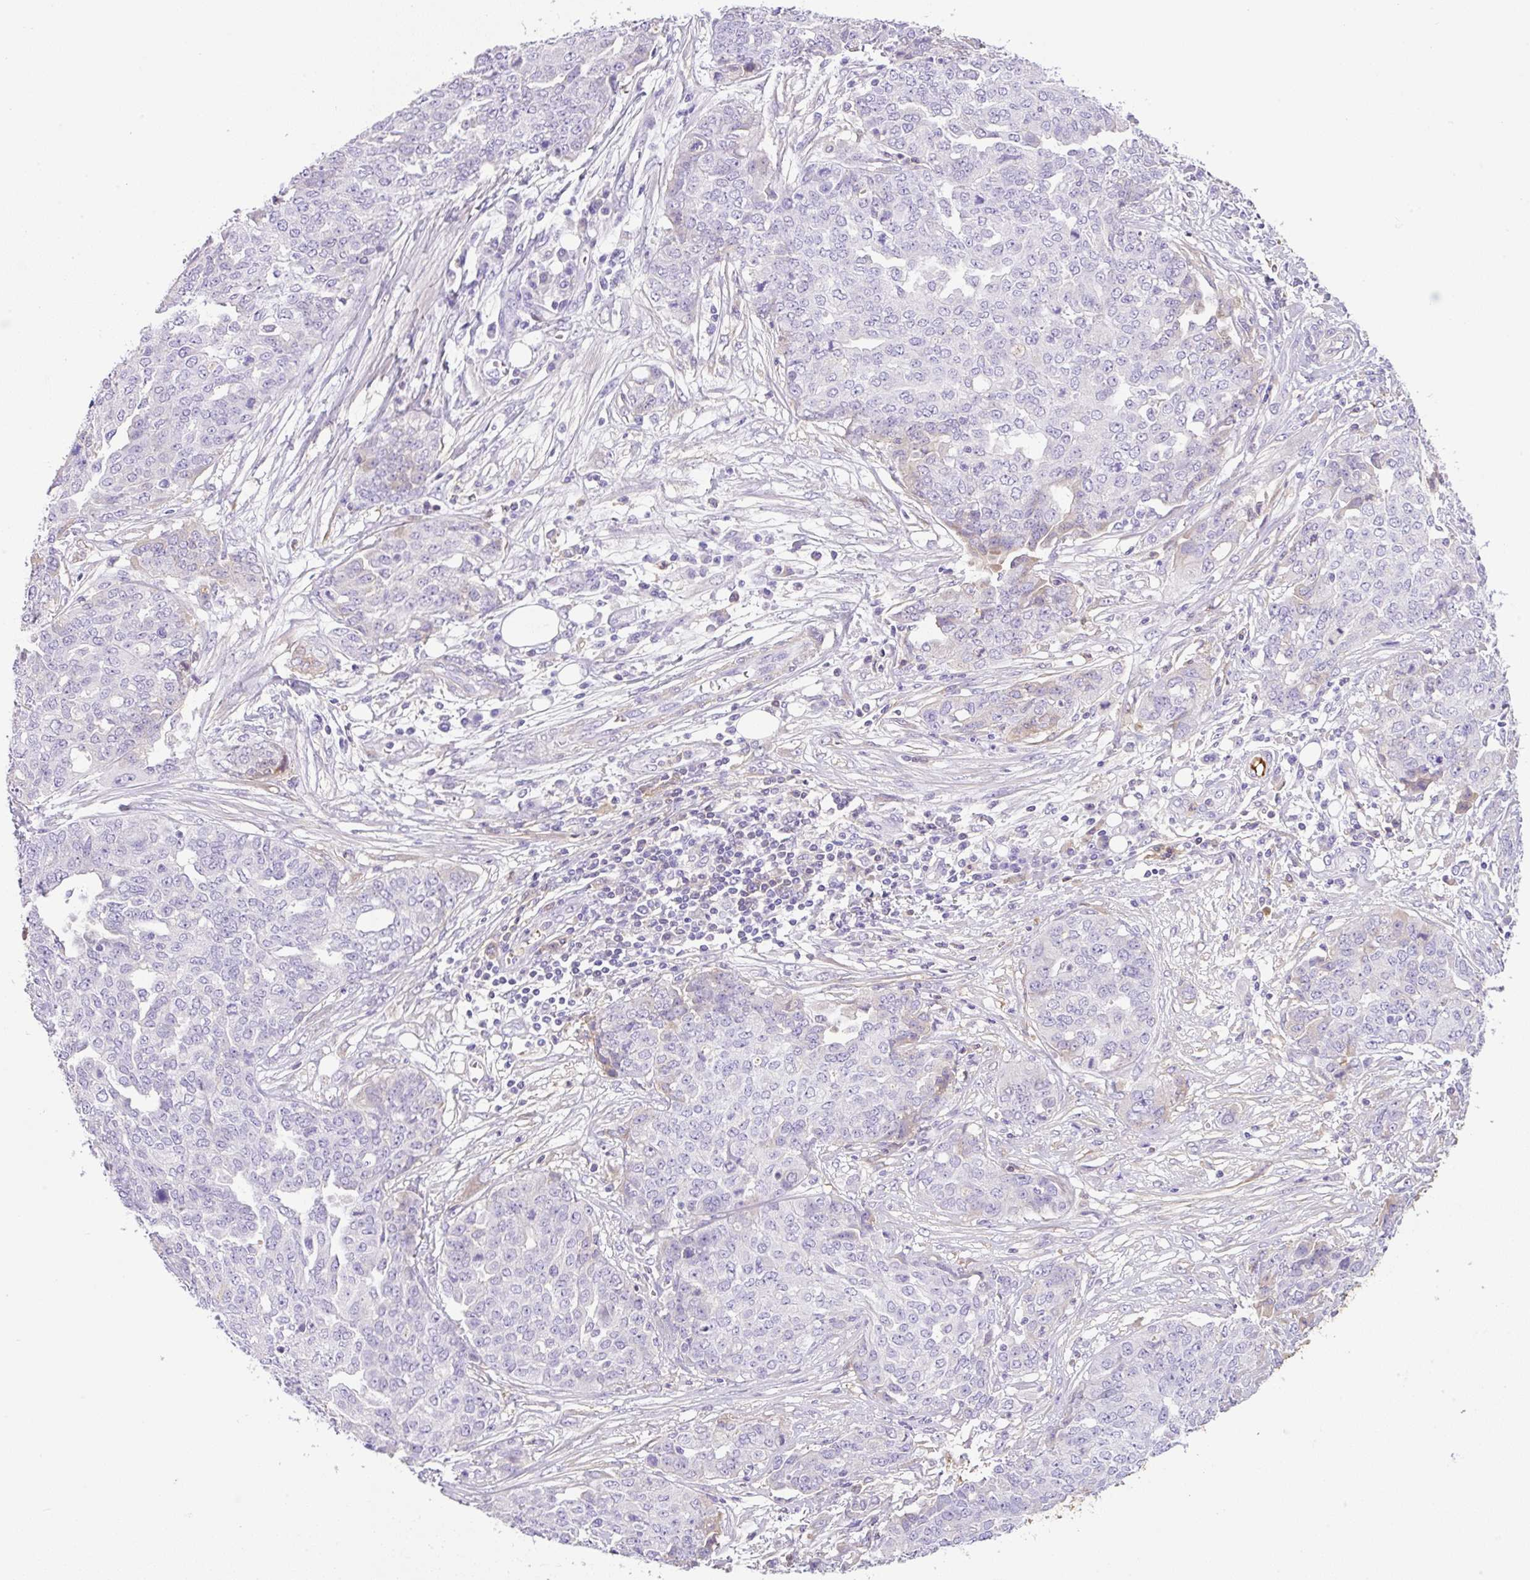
{"staining": {"intensity": "negative", "quantity": "none", "location": "none"}, "tissue": "ovarian cancer", "cell_type": "Tumor cells", "image_type": "cancer", "snomed": [{"axis": "morphology", "description": "Cystadenocarcinoma, serous, NOS"}, {"axis": "topography", "description": "Soft tissue"}, {"axis": "topography", "description": "Ovary"}], "caption": "High power microscopy histopathology image of an immunohistochemistry photomicrograph of ovarian cancer, revealing no significant positivity in tumor cells. The staining is performed using DAB (3,3'-diaminobenzidine) brown chromogen with nuclei counter-stained in using hematoxylin.", "gene": "TDRD15", "patient": {"sex": "female", "age": 57}}